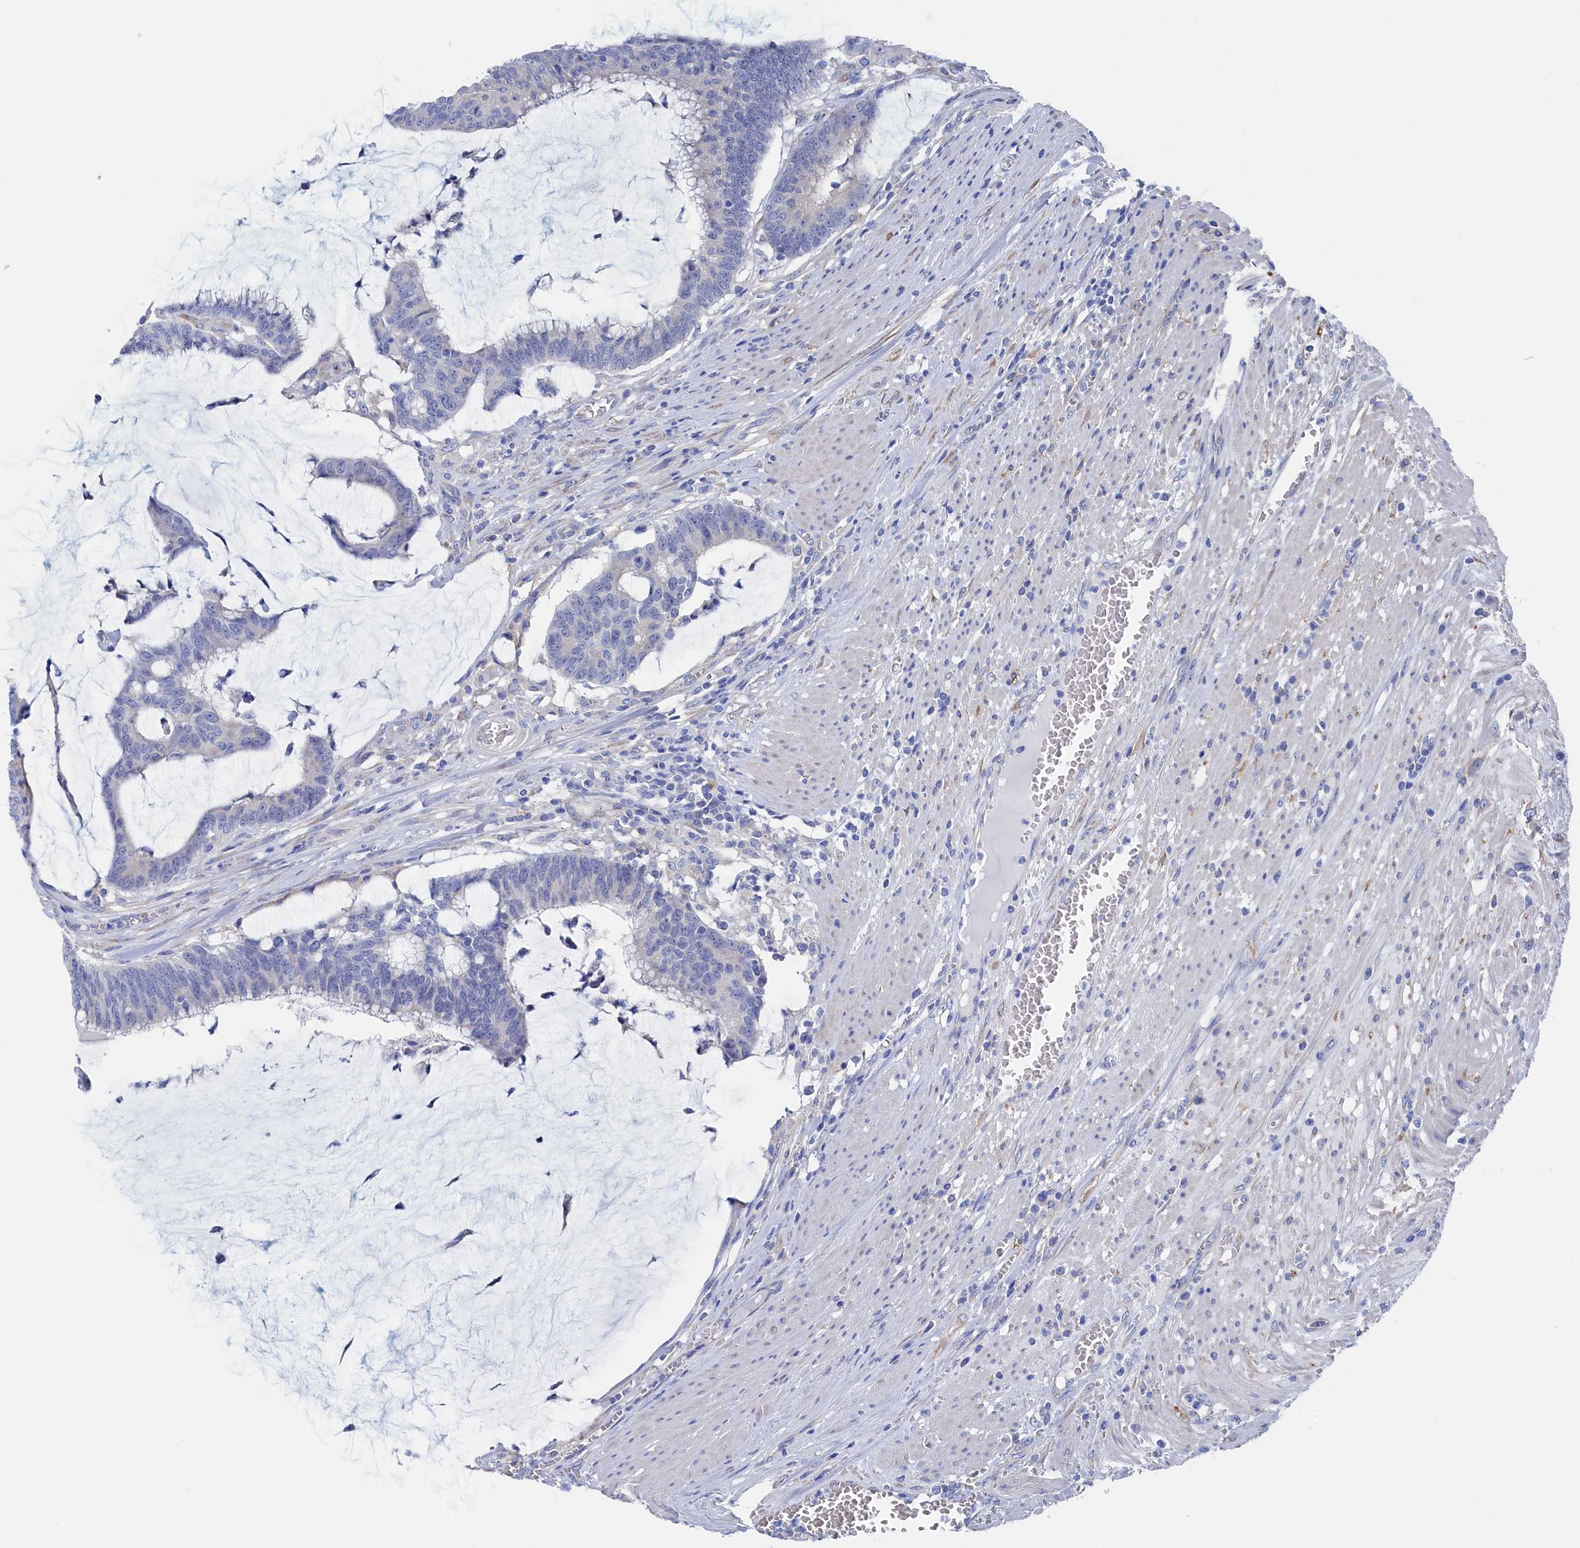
{"staining": {"intensity": "negative", "quantity": "none", "location": "none"}, "tissue": "colorectal cancer", "cell_type": "Tumor cells", "image_type": "cancer", "snomed": [{"axis": "morphology", "description": "Adenocarcinoma, NOS"}, {"axis": "topography", "description": "Rectum"}], "caption": "Protein analysis of colorectal cancer shows no significant positivity in tumor cells. Brightfield microscopy of immunohistochemistry stained with DAB (3,3'-diaminobenzidine) (brown) and hematoxylin (blue), captured at high magnification.", "gene": "TMOD2", "patient": {"sex": "female", "age": 77}}